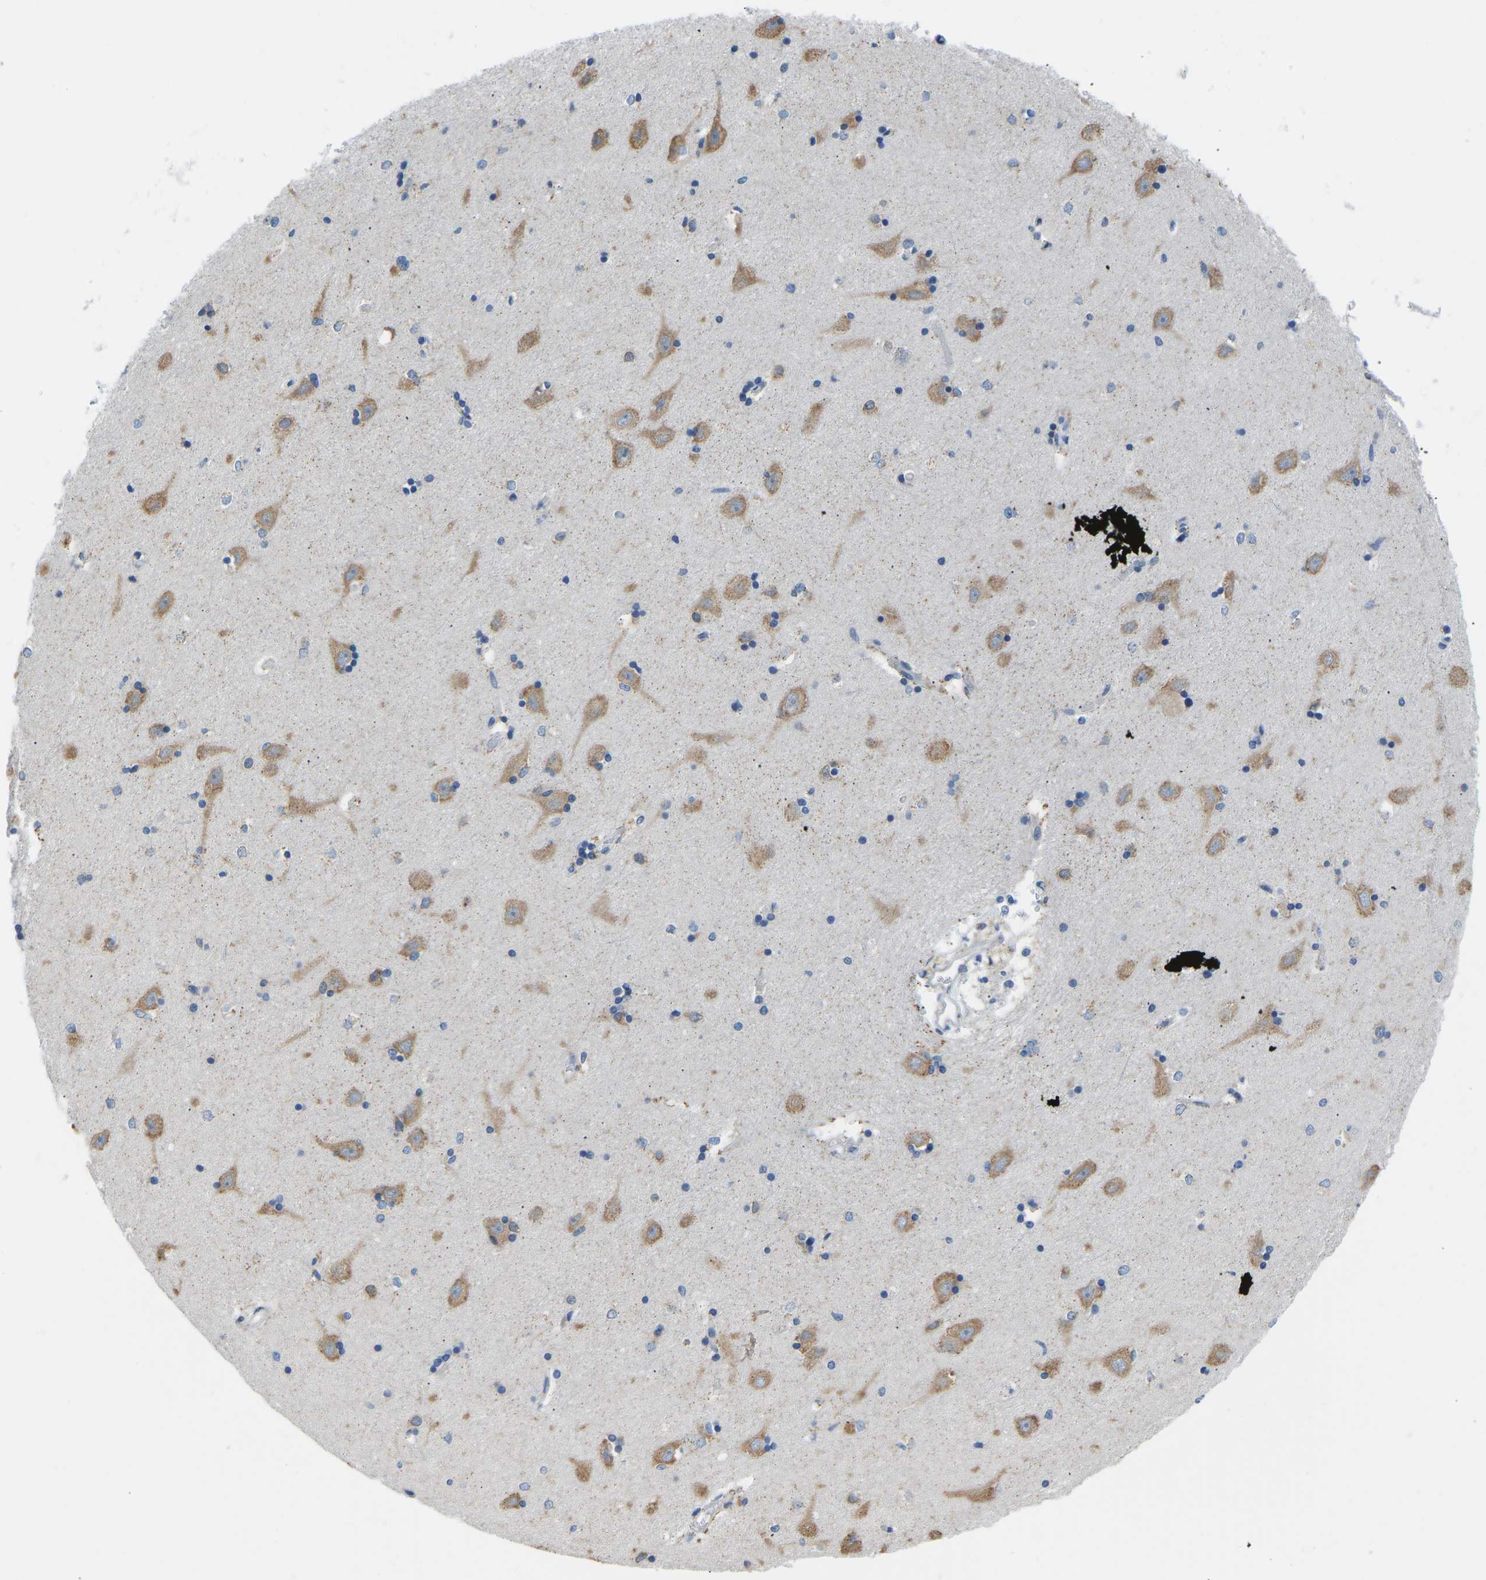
{"staining": {"intensity": "negative", "quantity": "none", "location": "none"}, "tissue": "hippocampus", "cell_type": "Glial cells", "image_type": "normal", "snomed": [{"axis": "morphology", "description": "Normal tissue, NOS"}, {"axis": "topography", "description": "Hippocampus"}], "caption": "The immunohistochemistry (IHC) photomicrograph has no significant staining in glial cells of hippocampus.", "gene": "VRK1", "patient": {"sex": "male", "age": 45}}